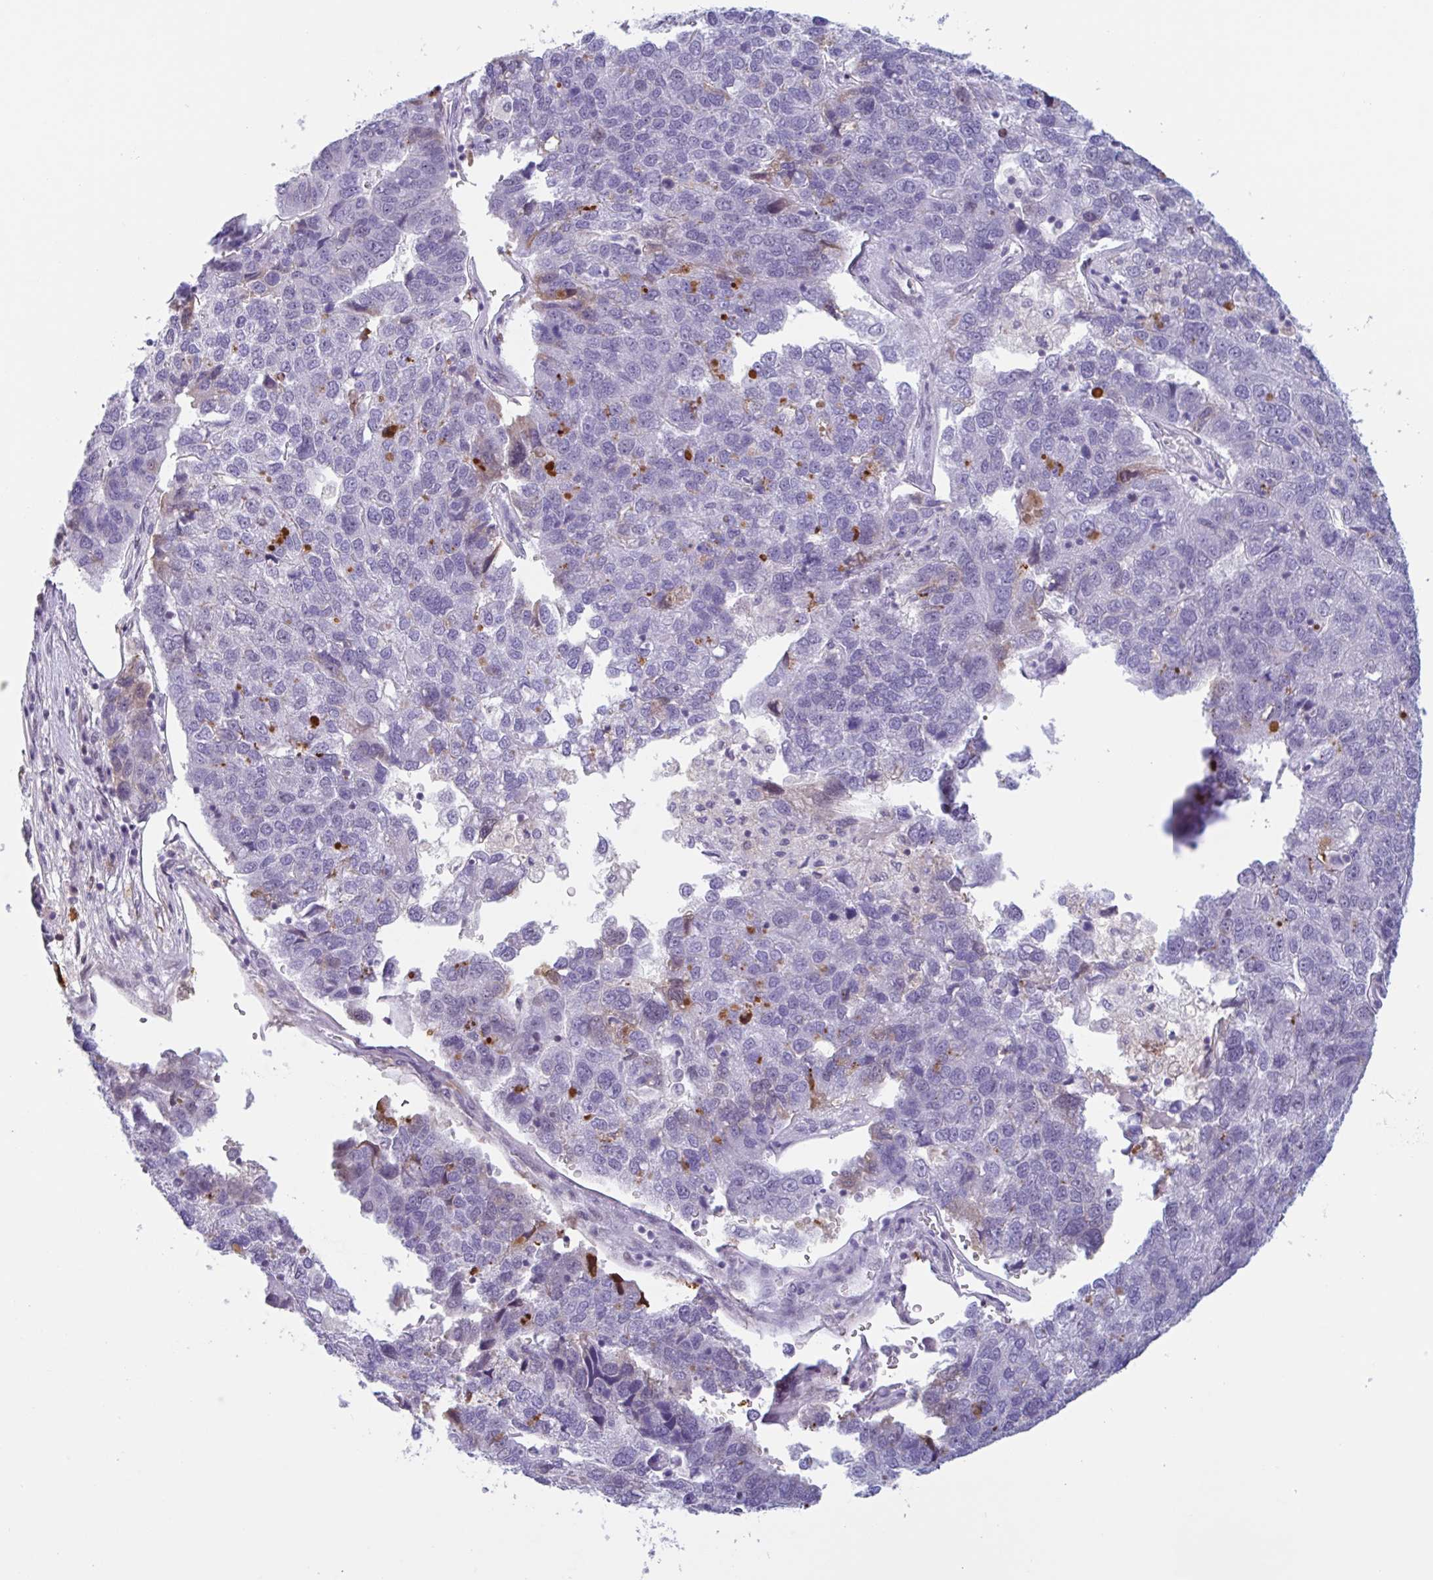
{"staining": {"intensity": "weak", "quantity": "<25%", "location": "nuclear"}, "tissue": "pancreatic cancer", "cell_type": "Tumor cells", "image_type": "cancer", "snomed": [{"axis": "morphology", "description": "Adenocarcinoma, NOS"}, {"axis": "topography", "description": "Pancreas"}], "caption": "An image of human pancreatic cancer (adenocarcinoma) is negative for staining in tumor cells. (DAB (3,3'-diaminobenzidine) immunohistochemistry visualized using brightfield microscopy, high magnification).", "gene": "PLG", "patient": {"sex": "female", "age": 61}}